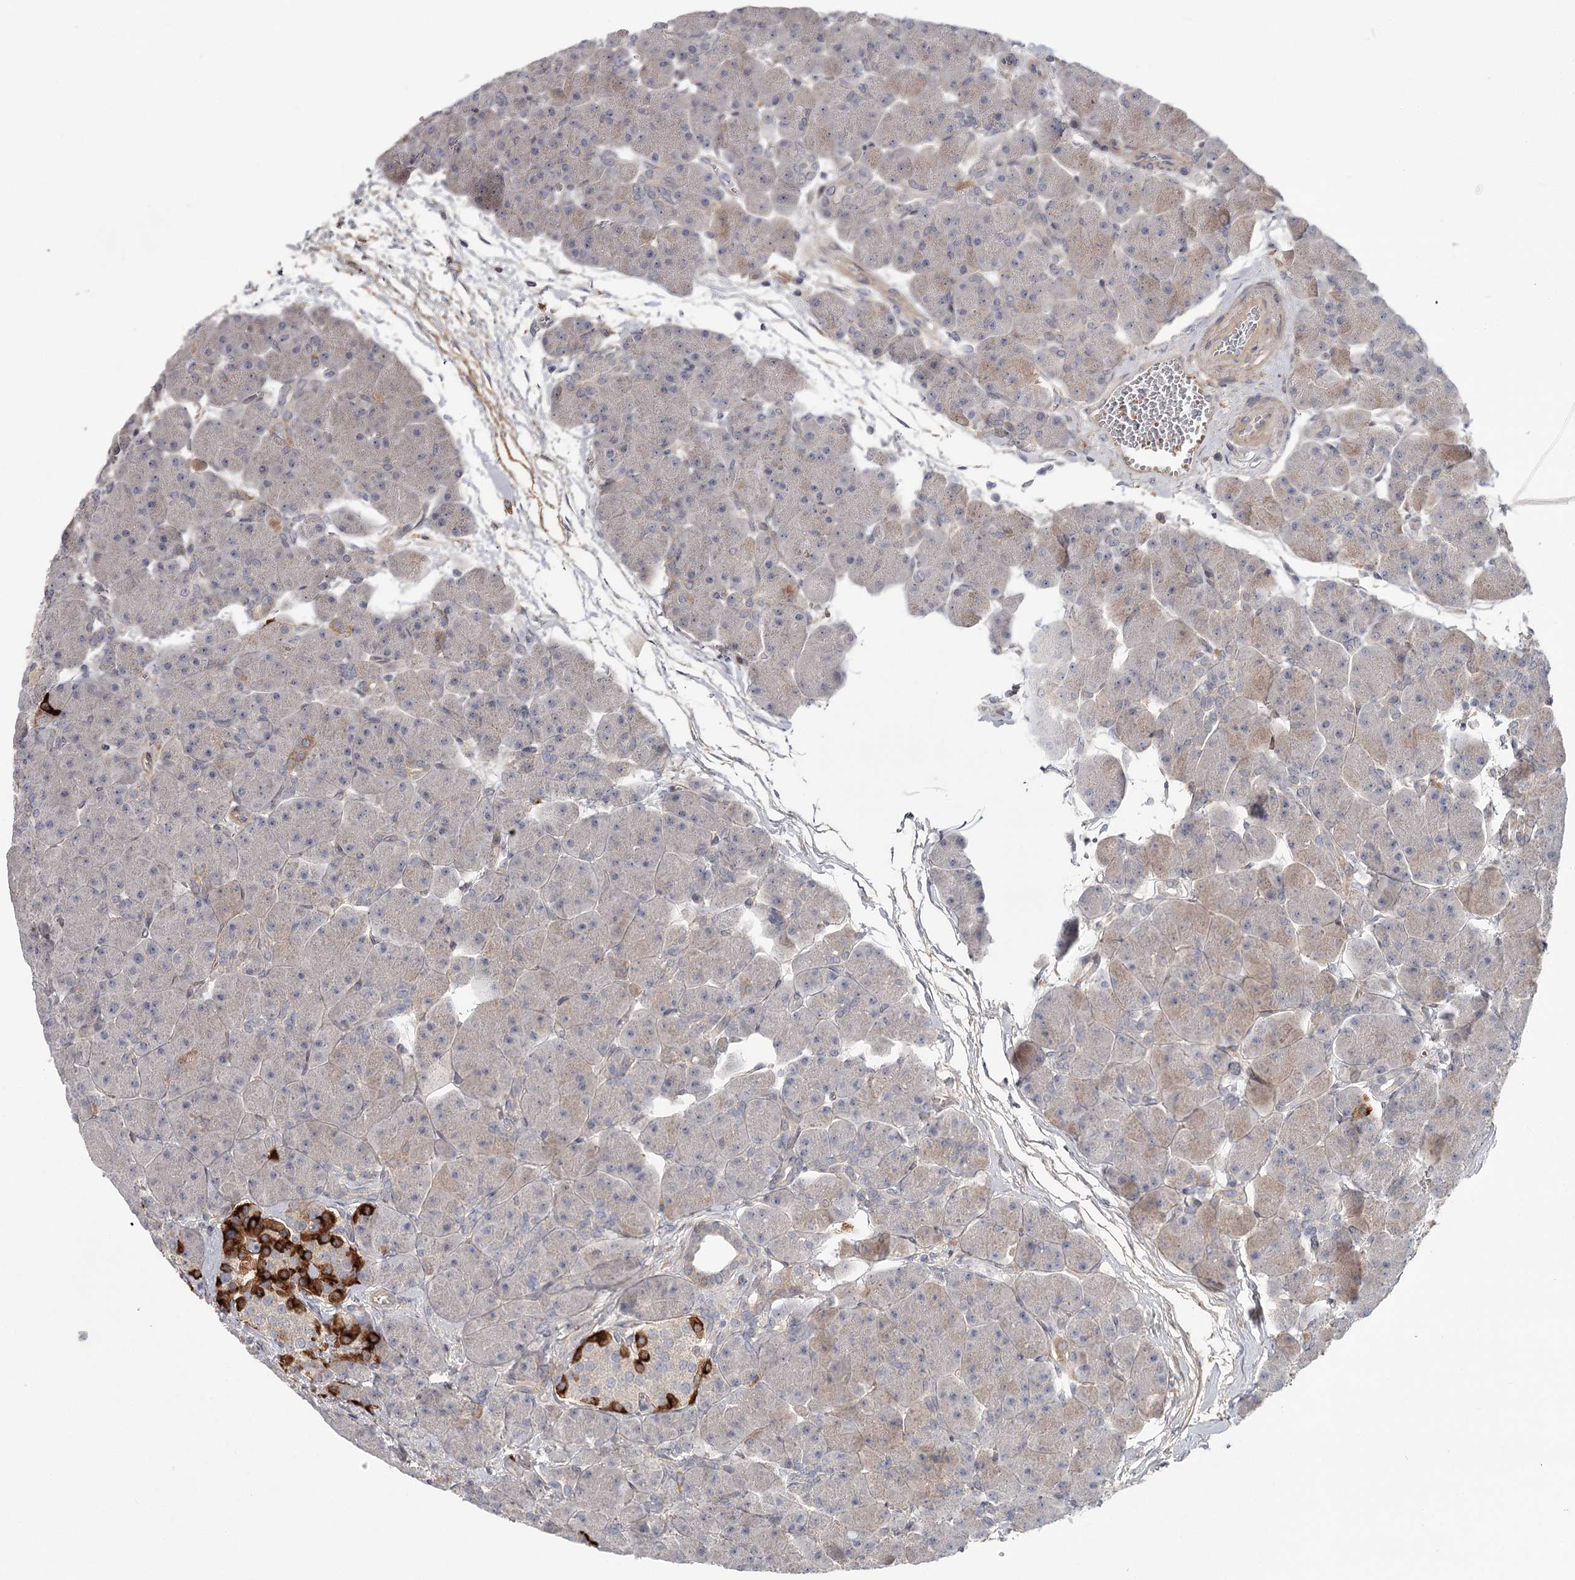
{"staining": {"intensity": "moderate", "quantity": "<25%", "location": "cytoplasmic/membranous"}, "tissue": "pancreas", "cell_type": "Exocrine glandular cells", "image_type": "normal", "snomed": [{"axis": "morphology", "description": "Normal tissue, NOS"}, {"axis": "topography", "description": "Pancreas"}], "caption": "Immunohistochemical staining of unremarkable pancreas displays <25% levels of moderate cytoplasmic/membranous protein positivity in about <25% of exocrine glandular cells.", "gene": "DHRS9", "patient": {"sex": "male", "age": 66}}